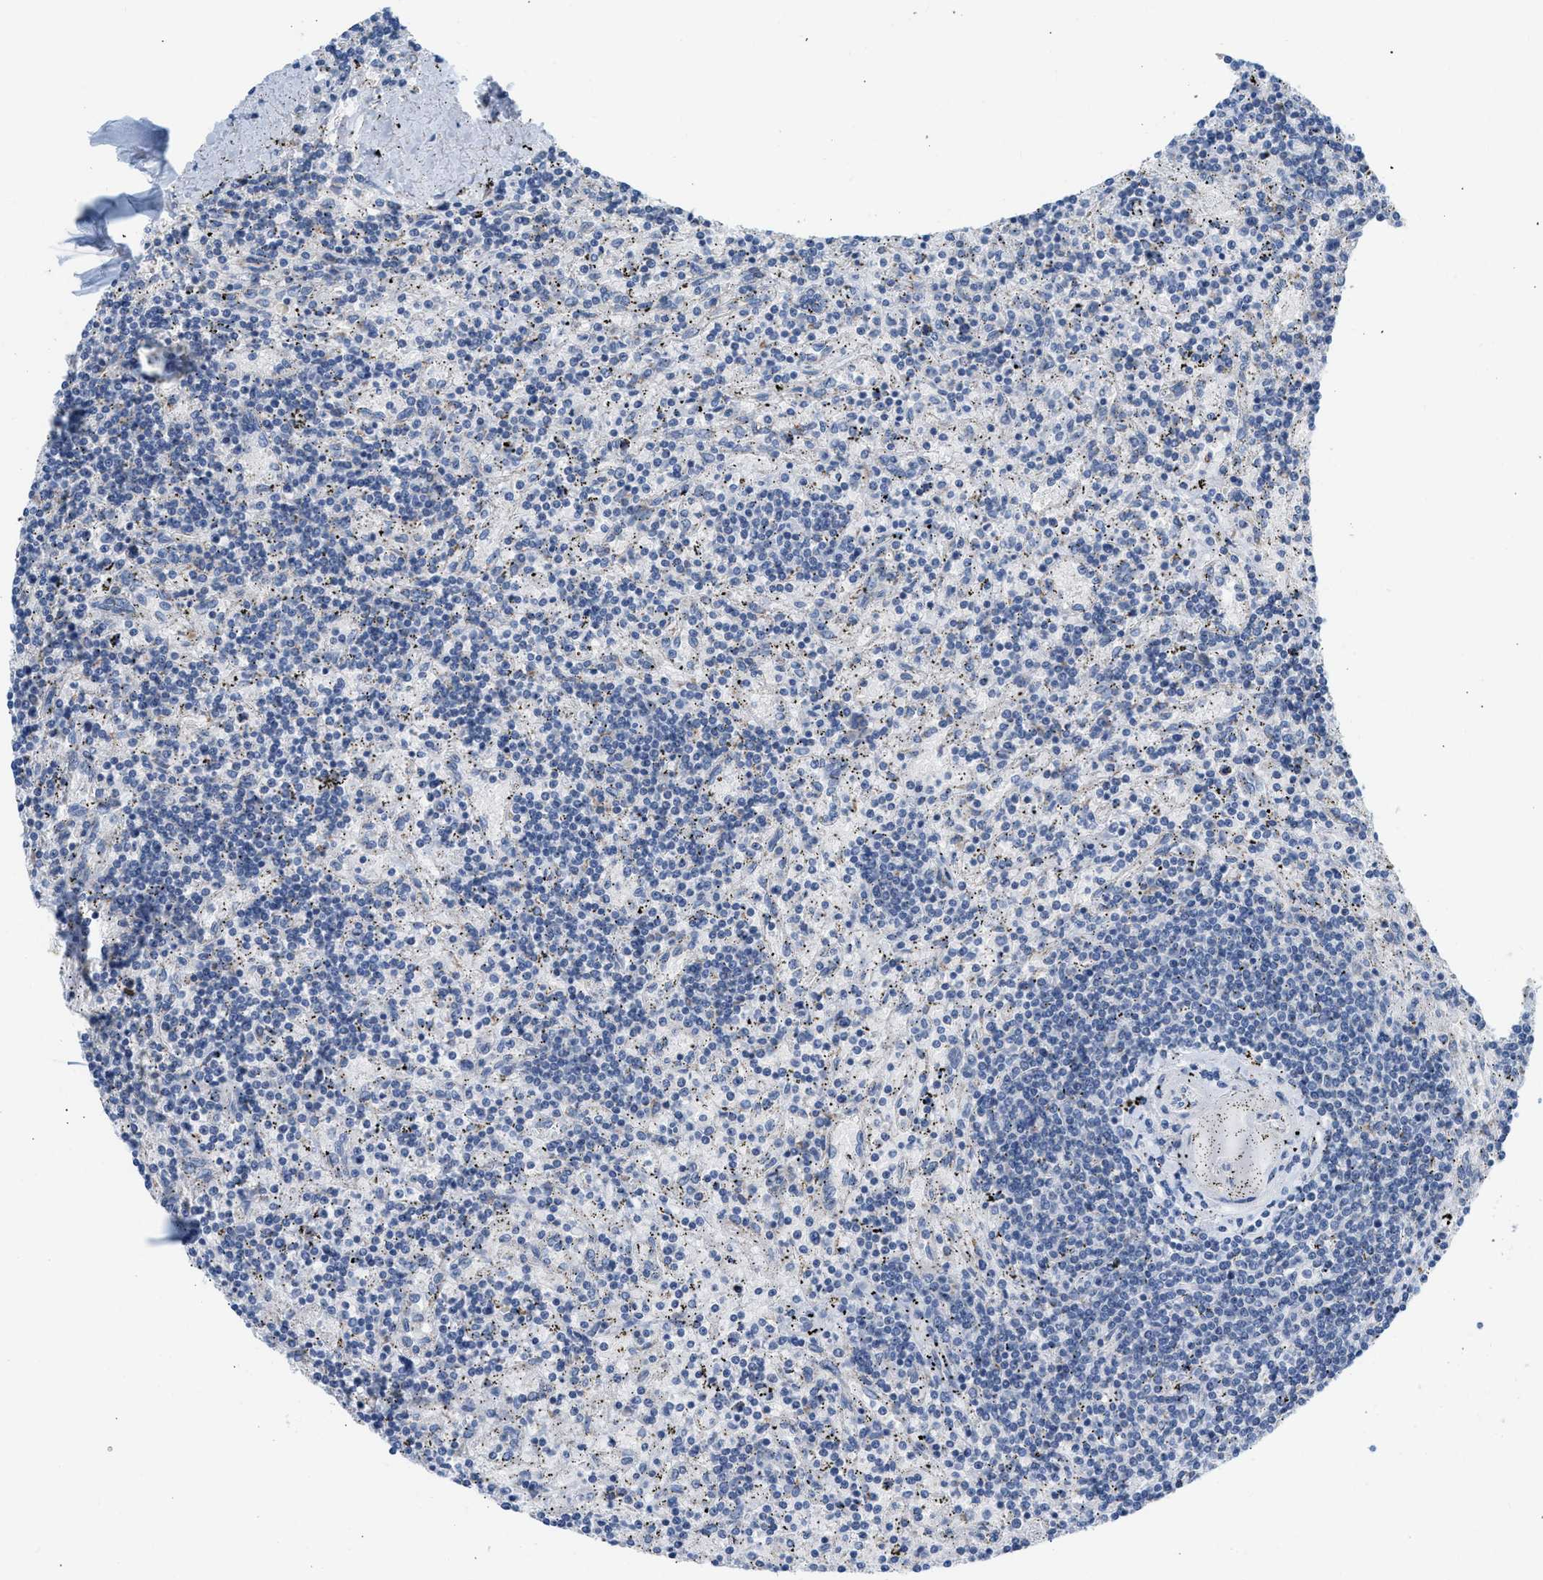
{"staining": {"intensity": "negative", "quantity": "none", "location": "none"}, "tissue": "lymphoma", "cell_type": "Tumor cells", "image_type": "cancer", "snomed": [{"axis": "morphology", "description": "Malignant lymphoma, non-Hodgkin's type, Low grade"}, {"axis": "topography", "description": "Spleen"}], "caption": "A micrograph of lymphoma stained for a protein shows no brown staining in tumor cells. (Stains: DAB immunohistochemistry with hematoxylin counter stain, Microscopy: brightfield microscopy at high magnification).", "gene": "NDUFS8", "patient": {"sex": "male", "age": 76}}